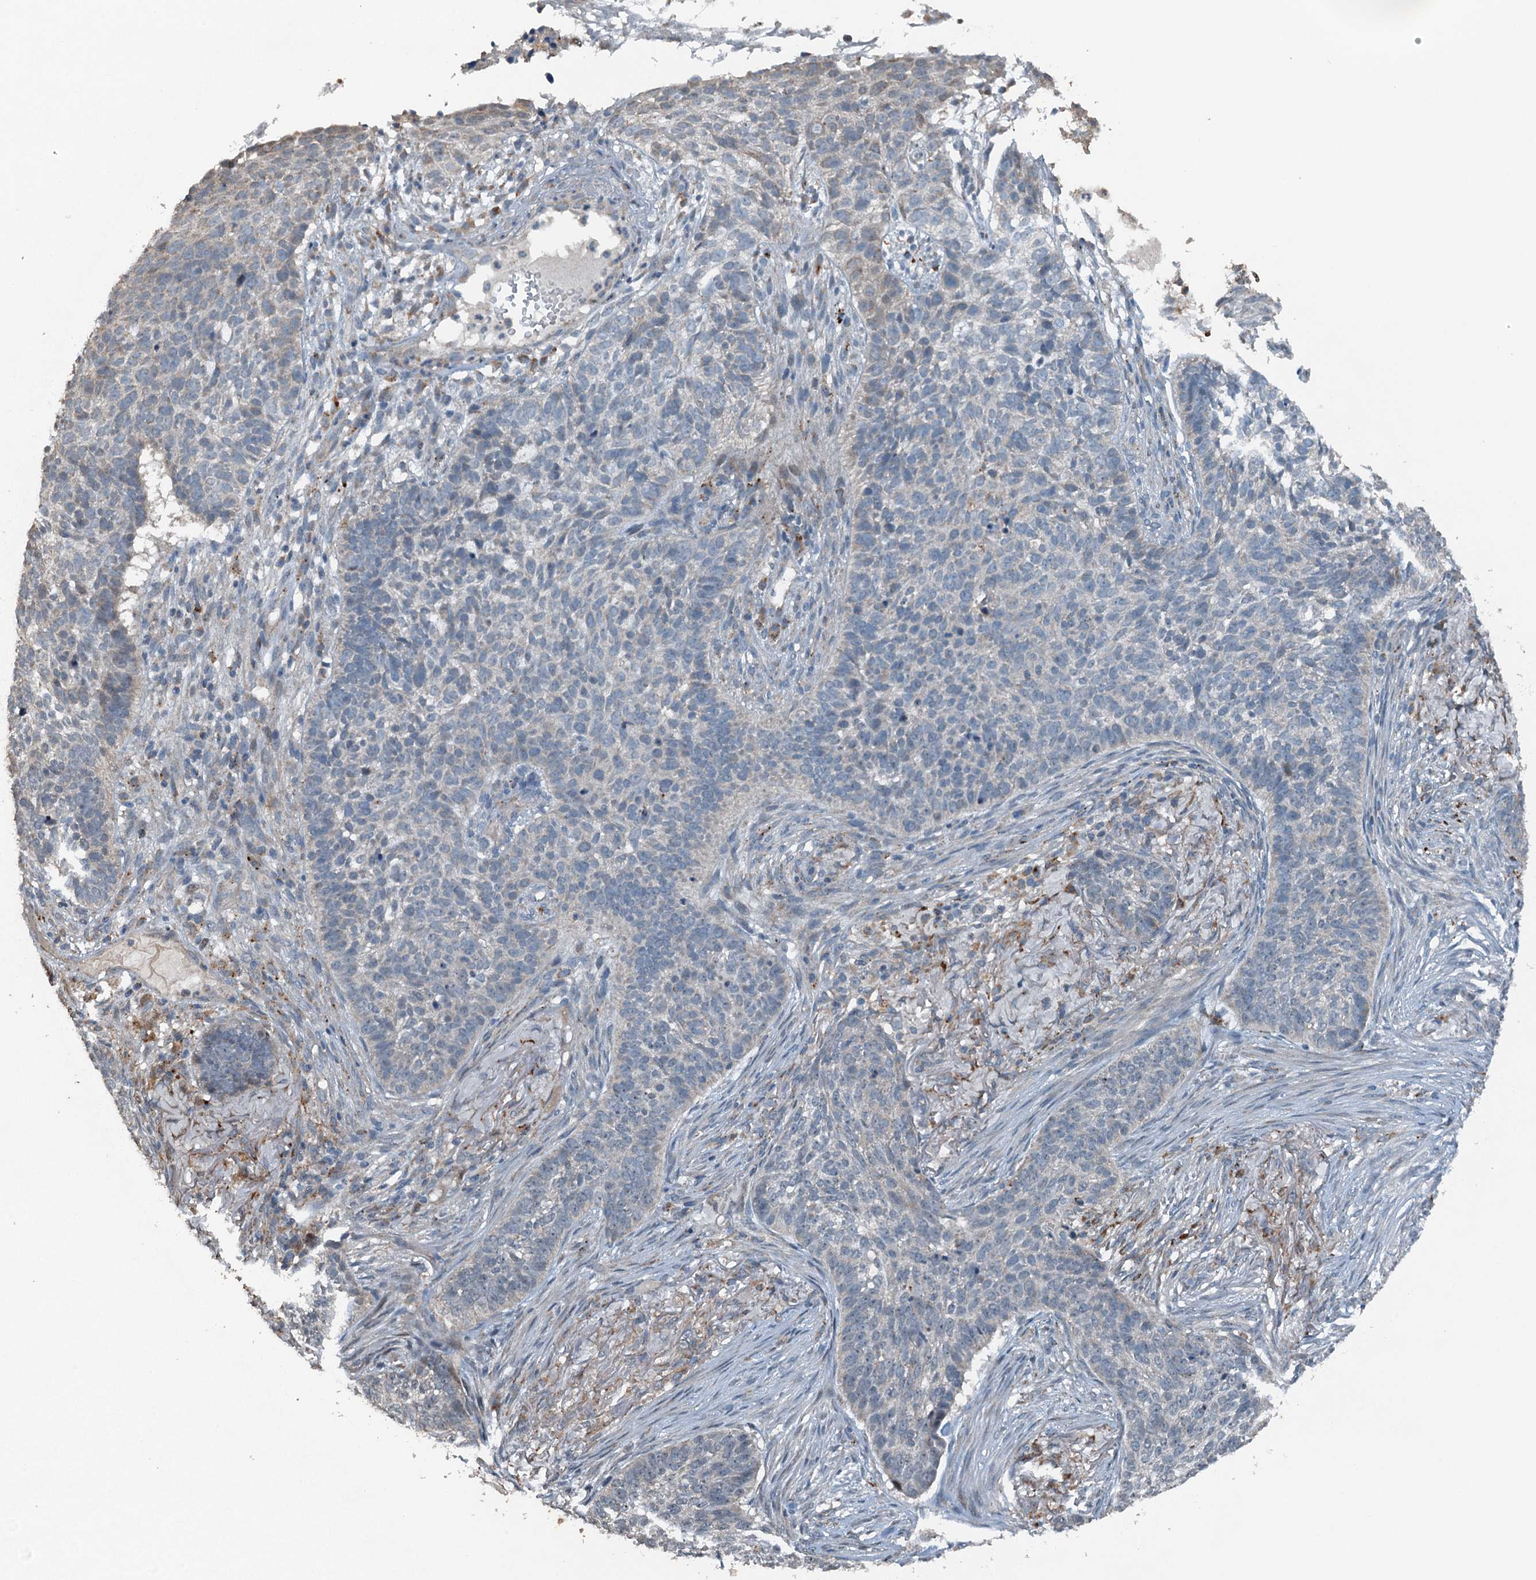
{"staining": {"intensity": "negative", "quantity": "none", "location": "none"}, "tissue": "skin cancer", "cell_type": "Tumor cells", "image_type": "cancer", "snomed": [{"axis": "morphology", "description": "Basal cell carcinoma"}, {"axis": "topography", "description": "Skin"}], "caption": "Immunohistochemistry (IHC) of skin cancer (basal cell carcinoma) demonstrates no positivity in tumor cells.", "gene": "BMERB1", "patient": {"sex": "male", "age": 85}}